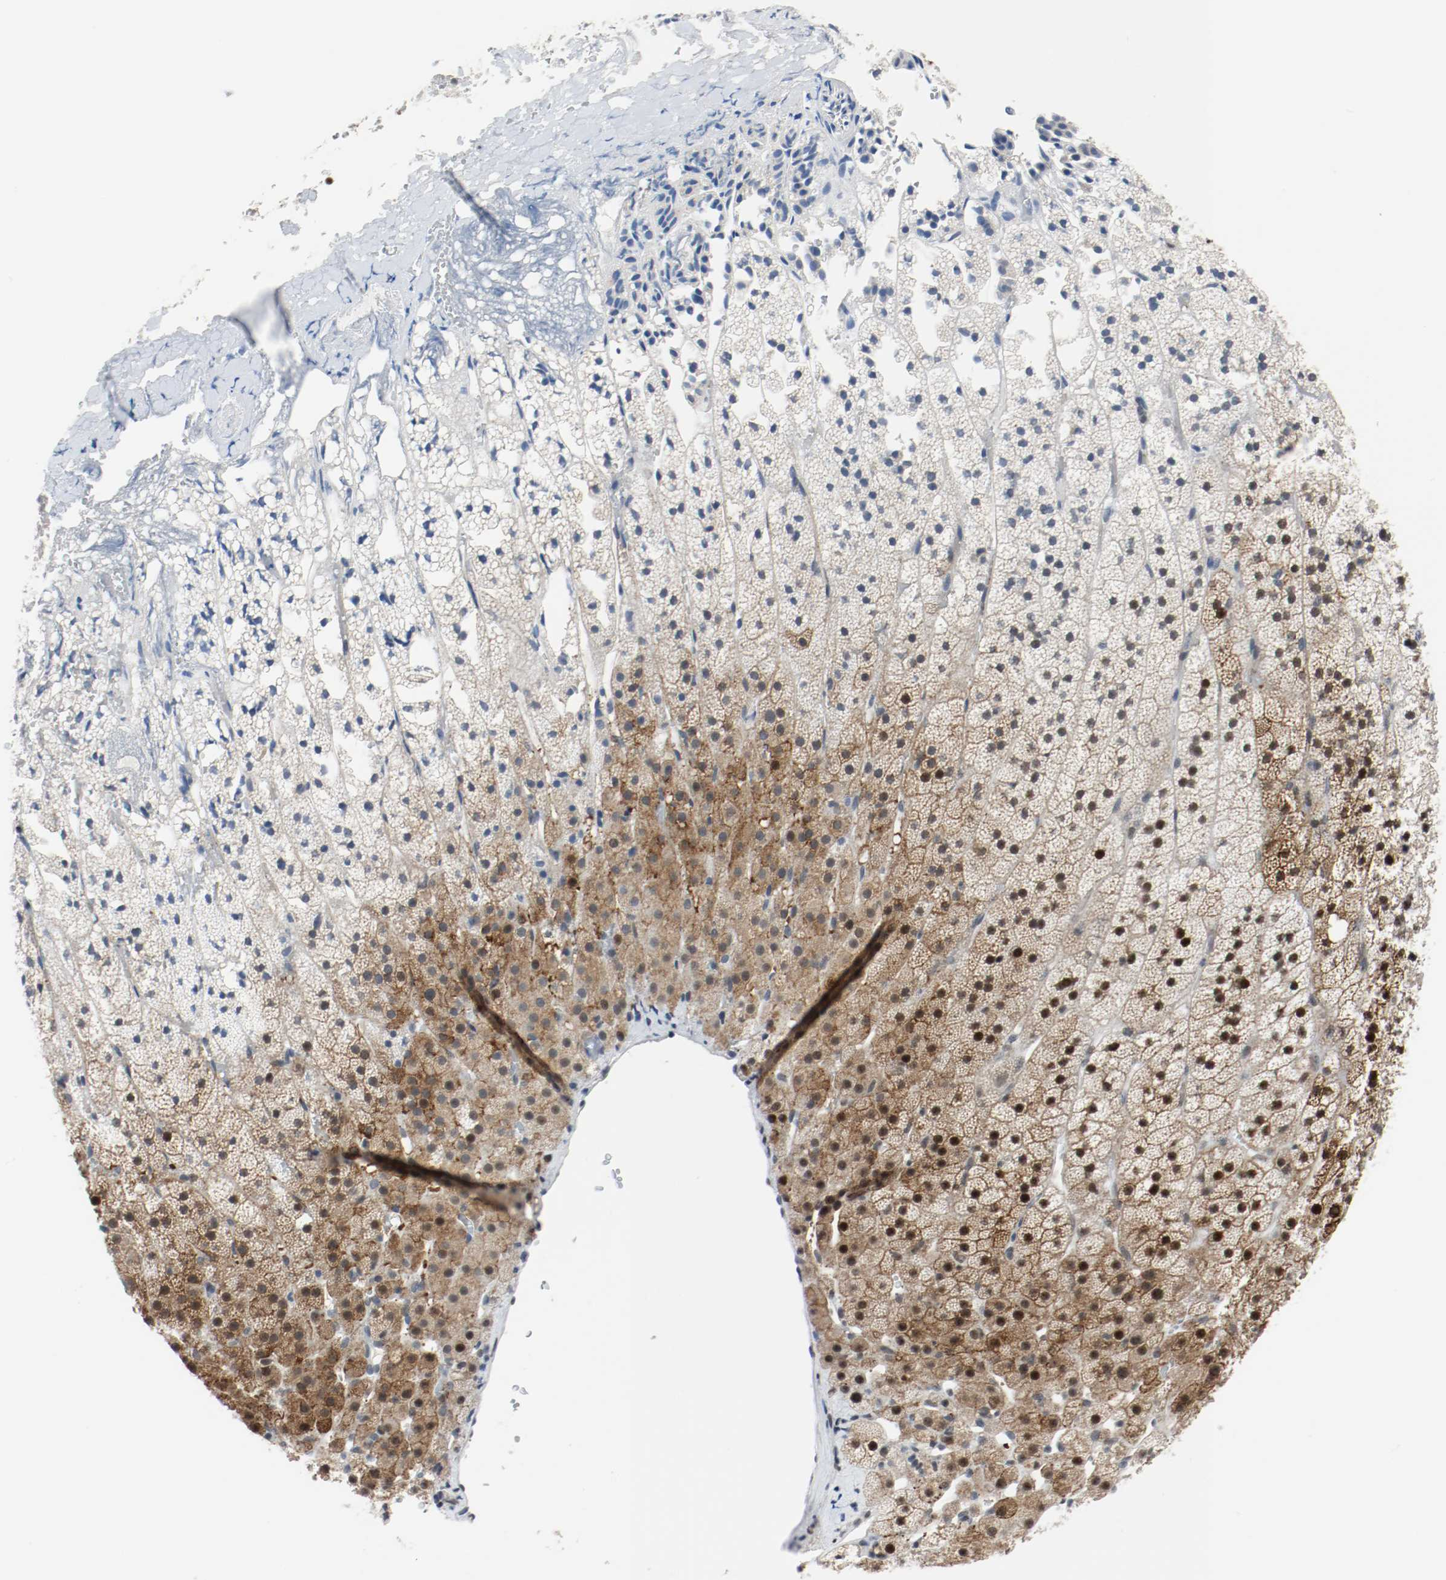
{"staining": {"intensity": "moderate", "quantity": "25%-75%", "location": "cytoplasmic/membranous,nuclear"}, "tissue": "adrenal gland", "cell_type": "Glandular cells", "image_type": "normal", "snomed": [{"axis": "morphology", "description": "Normal tissue, NOS"}, {"axis": "topography", "description": "Adrenal gland"}], "caption": "The photomicrograph displays a brown stain indicating the presence of a protein in the cytoplasmic/membranous,nuclear of glandular cells in adrenal gland. Nuclei are stained in blue.", "gene": "ASH1L", "patient": {"sex": "male", "age": 35}}